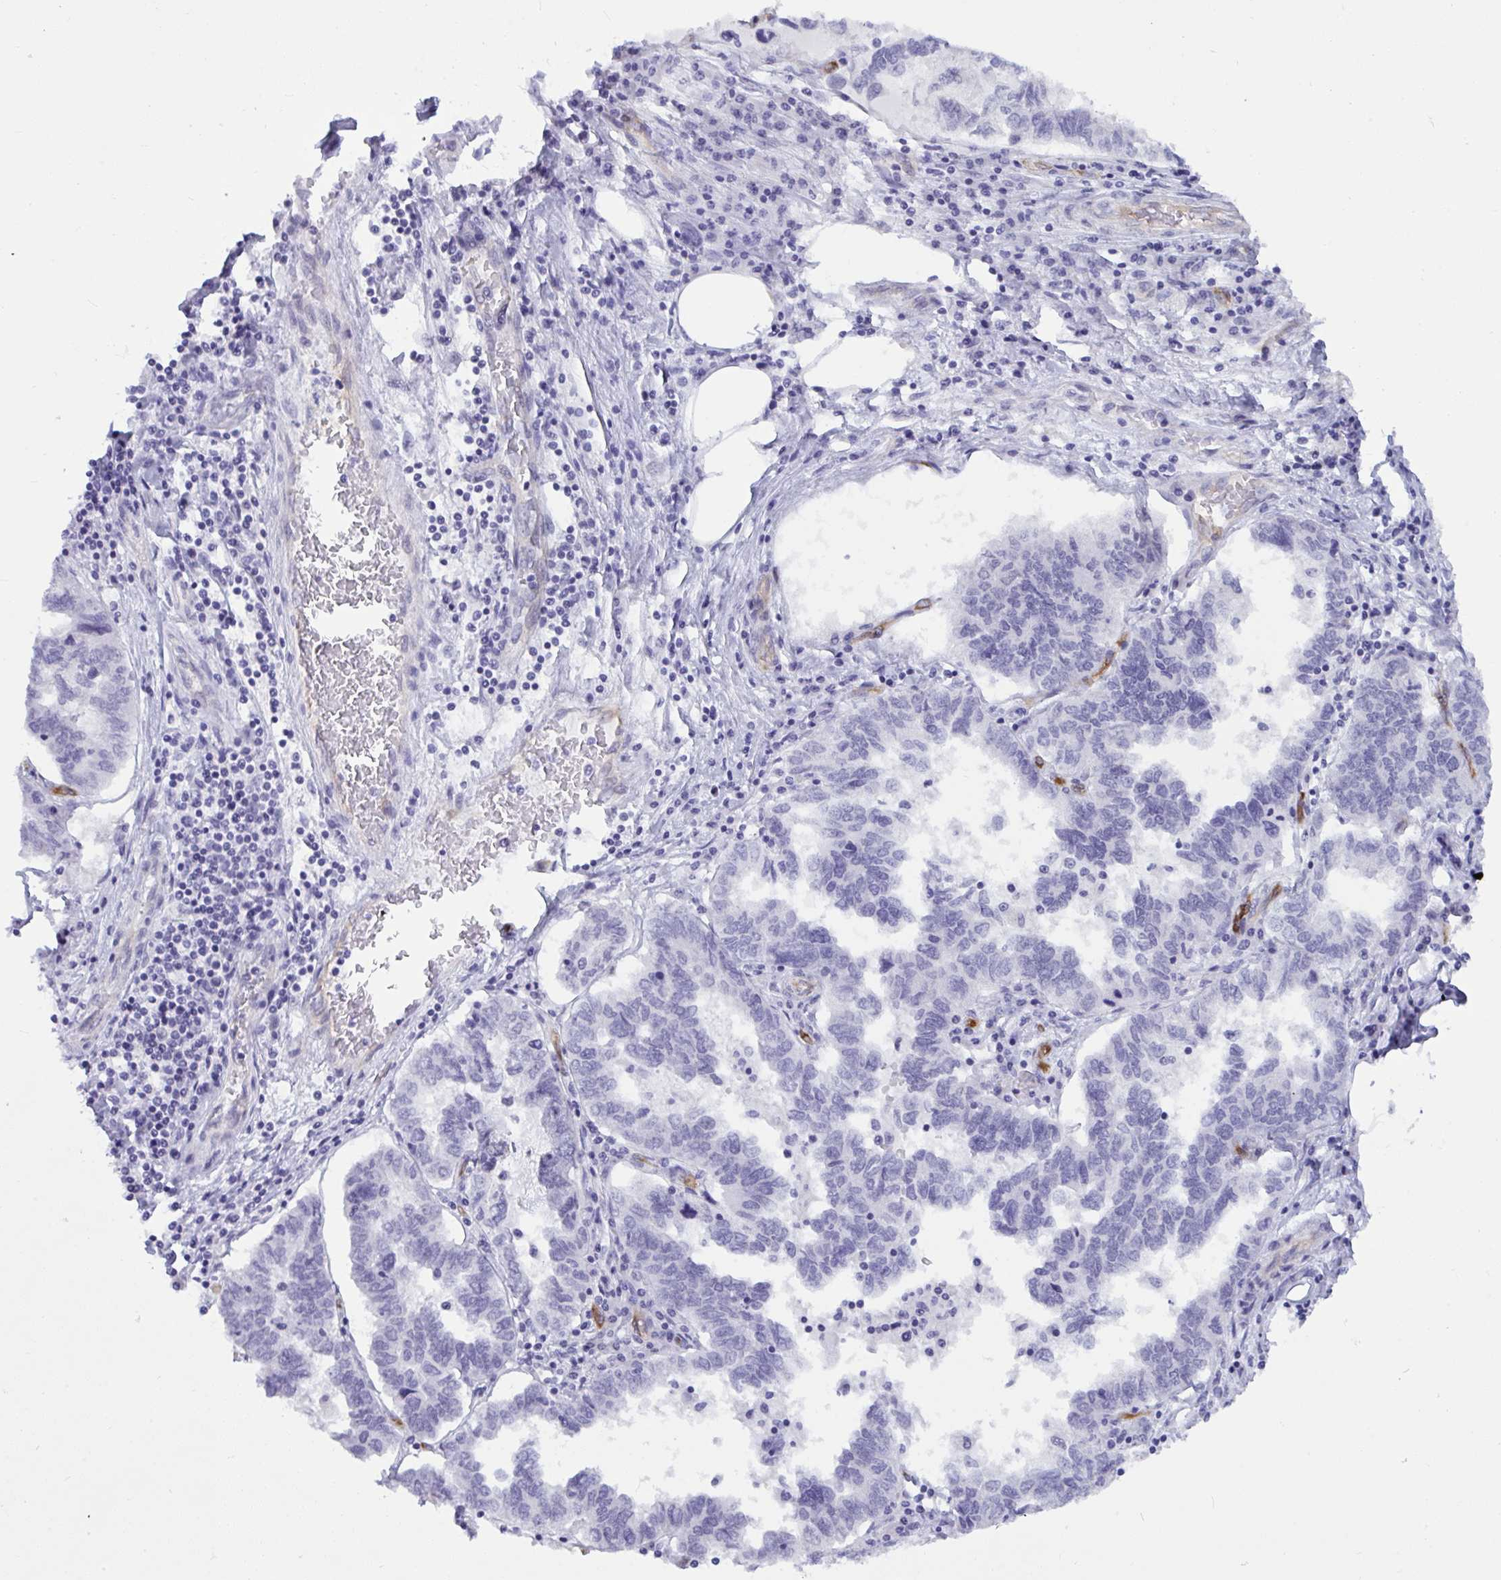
{"staining": {"intensity": "negative", "quantity": "none", "location": "none"}, "tissue": "ovarian cancer", "cell_type": "Tumor cells", "image_type": "cancer", "snomed": [{"axis": "morphology", "description": "Cystadenocarcinoma, serous, NOS"}, {"axis": "topography", "description": "Ovary"}], "caption": "IHC photomicrograph of neoplastic tissue: serous cystadenocarcinoma (ovarian) stained with DAB exhibits no significant protein positivity in tumor cells.", "gene": "EML1", "patient": {"sex": "female", "age": 64}}